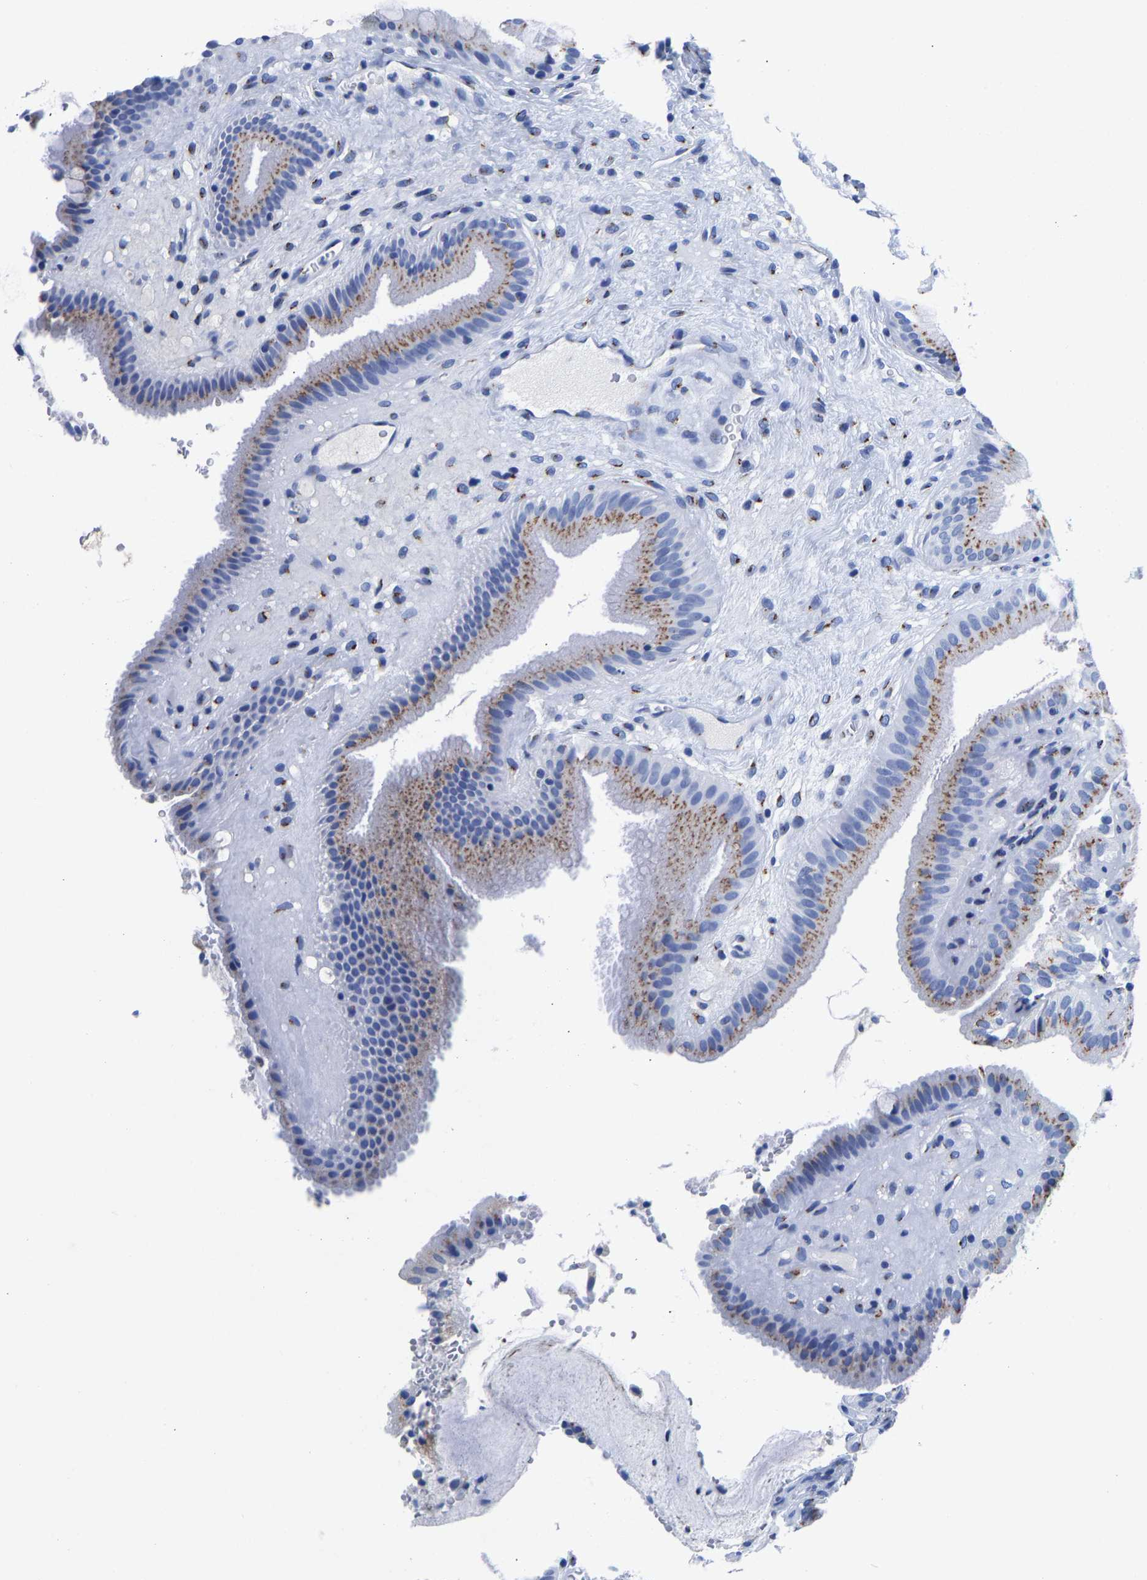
{"staining": {"intensity": "moderate", "quantity": ">75%", "location": "cytoplasmic/membranous"}, "tissue": "gallbladder", "cell_type": "Glandular cells", "image_type": "normal", "snomed": [{"axis": "morphology", "description": "Normal tissue, NOS"}, {"axis": "topography", "description": "Gallbladder"}], "caption": "Protein positivity by IHC exhibits moderate cytoplasmic/membranous staining in about >75% of glandular cells in unremarkable gallbladder. (DAB = brown stain, brightfield microscopy at high magnification).", "gene": "TMEM87A", "patient": {"sex": "male", "age": 49}}